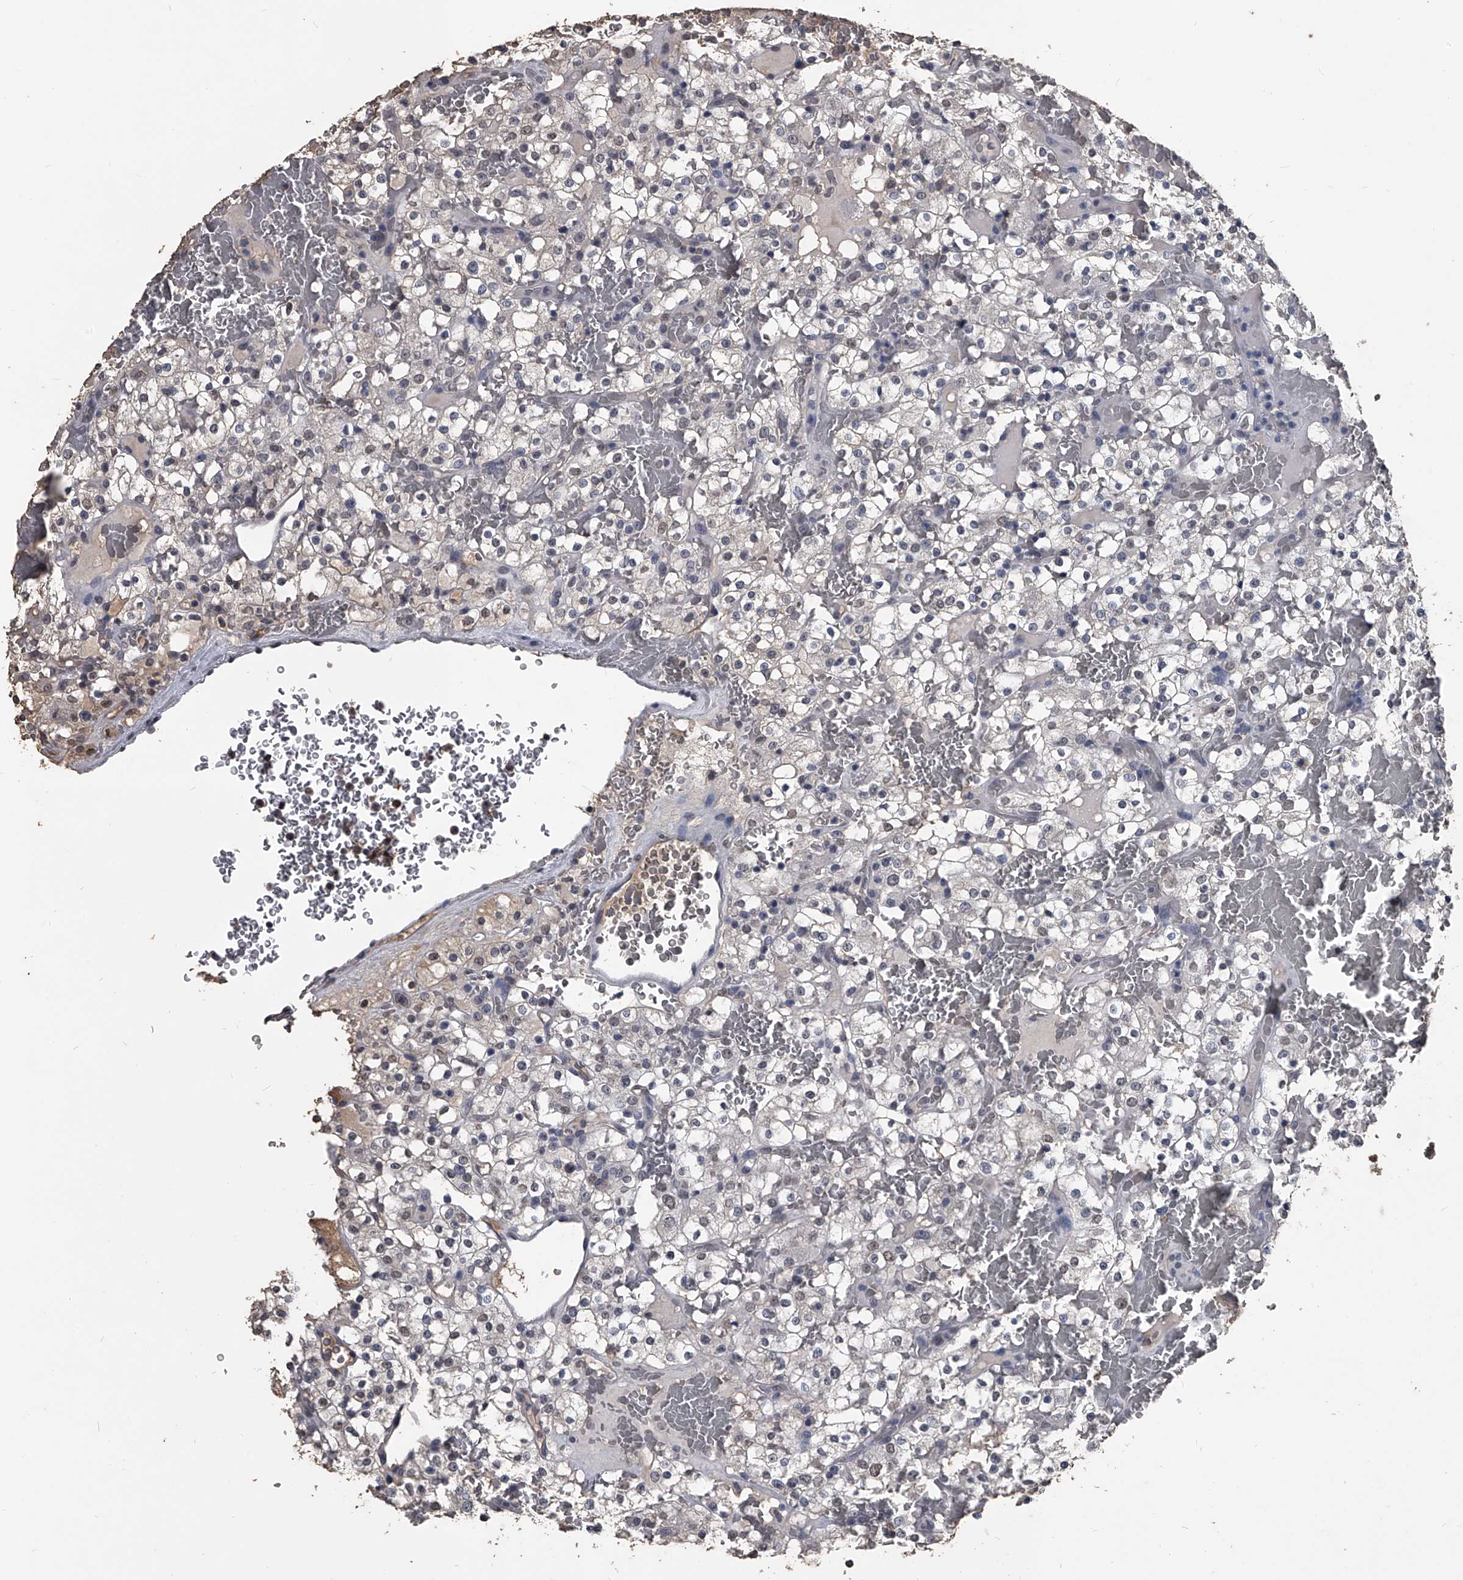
{"staining": {"intensity": "negative", "quantity": "none", "location": "none"}, "tissue": "renal cancer", "cell_type": "Tumor cells", "image_type": "cancer", "snomed": [{"axis": "morphology", "description": "Normal tissue, NOS"}, {"axis": "morphology", "description": "Adenocarcinoma, NOS"}, {"axis": "topography", "description": "Kidney"}], "caption": "This is an IHC histopathology image of renal cancer (adenocarcinoma). There is no staining in tumor cells.", "gene": "MATR3", "patient": {"sex": "female", "age": 72}}